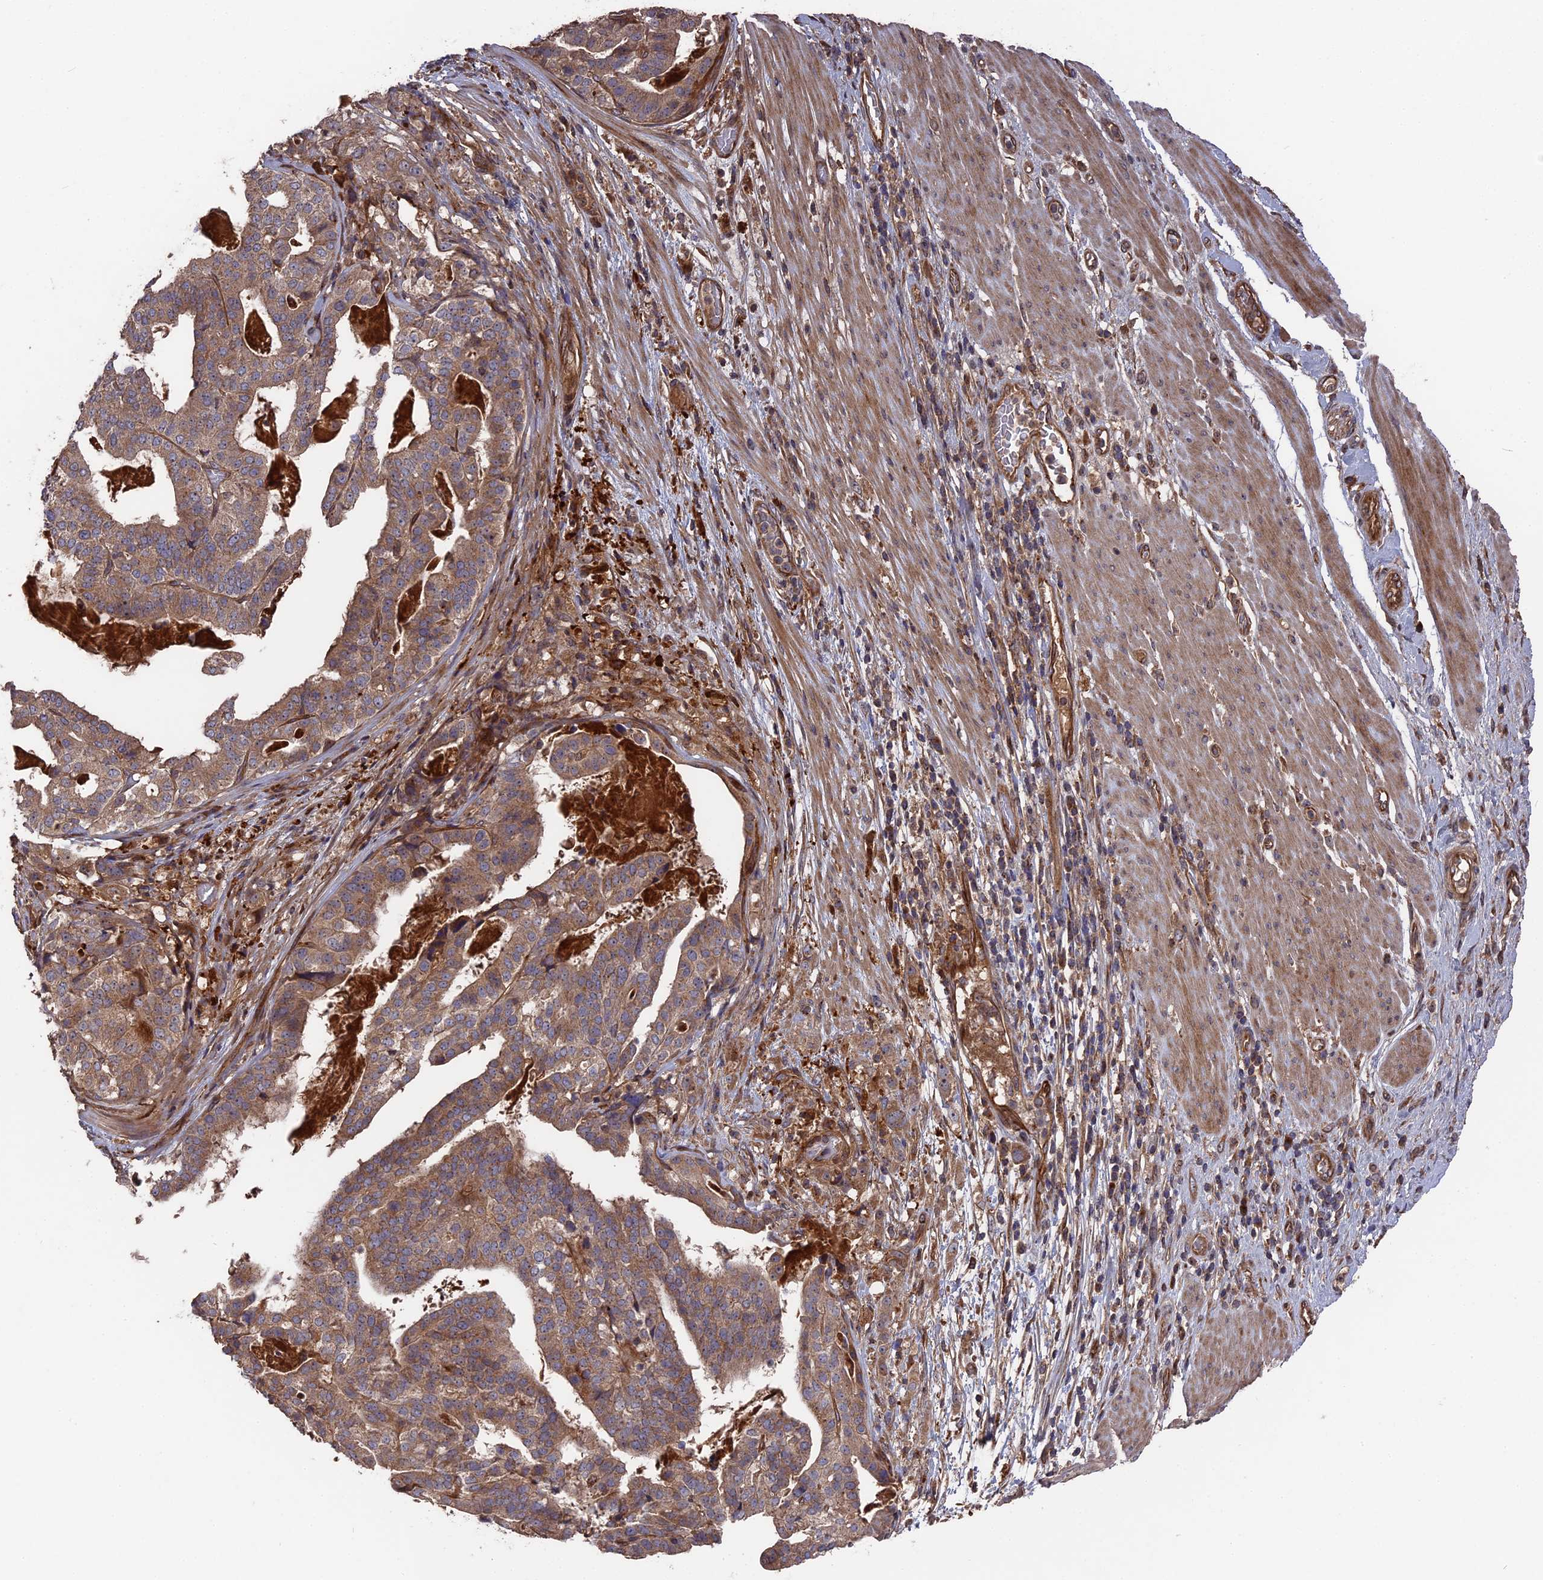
{"staining": {"intensity": "moderate", "quantity": ">75%", "location": "cytoplasmic/membranous"}, "tissue": "stomach cancer", "cell_type": "Tumor cells", "image_type": "cancer", "snomed": [{"axis": "morphology", "description": "Adenocarcinoma, NOS"}, {"axis": "topography", "description": "Stomach"}], "caption": "Immunohistochemical staining of stomach cancer (adenocarcinoma) shows medium levels of moderate cytoplasmic/membranous positivity in about >75% of tumor cells.", "gene": "DEF8", "patient": {"sex": "male", "age": 48}}